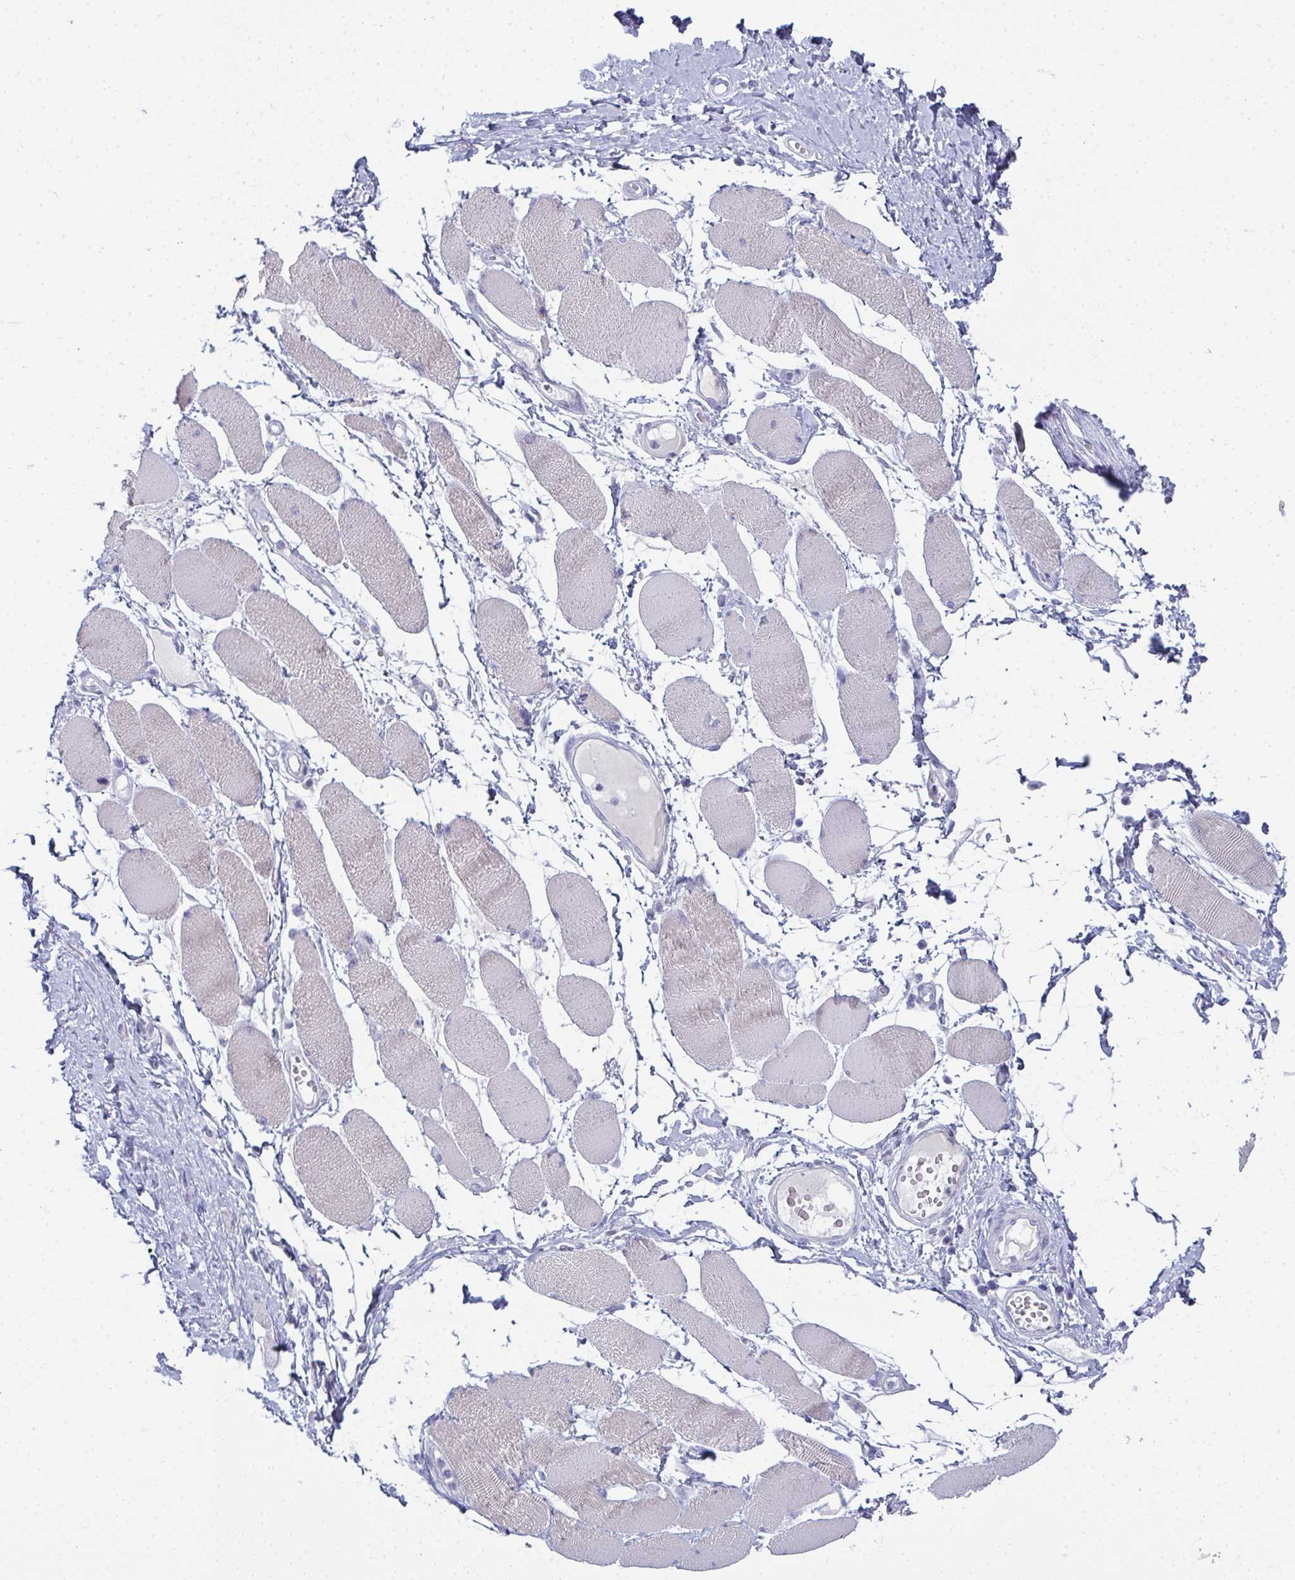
{"staining": {"intensity": "negative", "quantity": "none", "location": "none"}, "tissue": "skeletal muscle", "cell_type": "Myocytes", "image_type": "normal", "snomed": [{"axis": "morphology", "description": "Normal tissue, NOS"}, {"axis": "topography", "description": "Skeletal muscle"}], "caption": "IHC of unremarkable human skeletal muscle reveals no staining in myocytes. The staining is performed using DAB (3,3'-diaminobenzidine) brown chromogen with nuclei counter-stained in using hematoxylin.", "gene": "SLC36A2", "patient": {"sex": "female", "age": 75}}